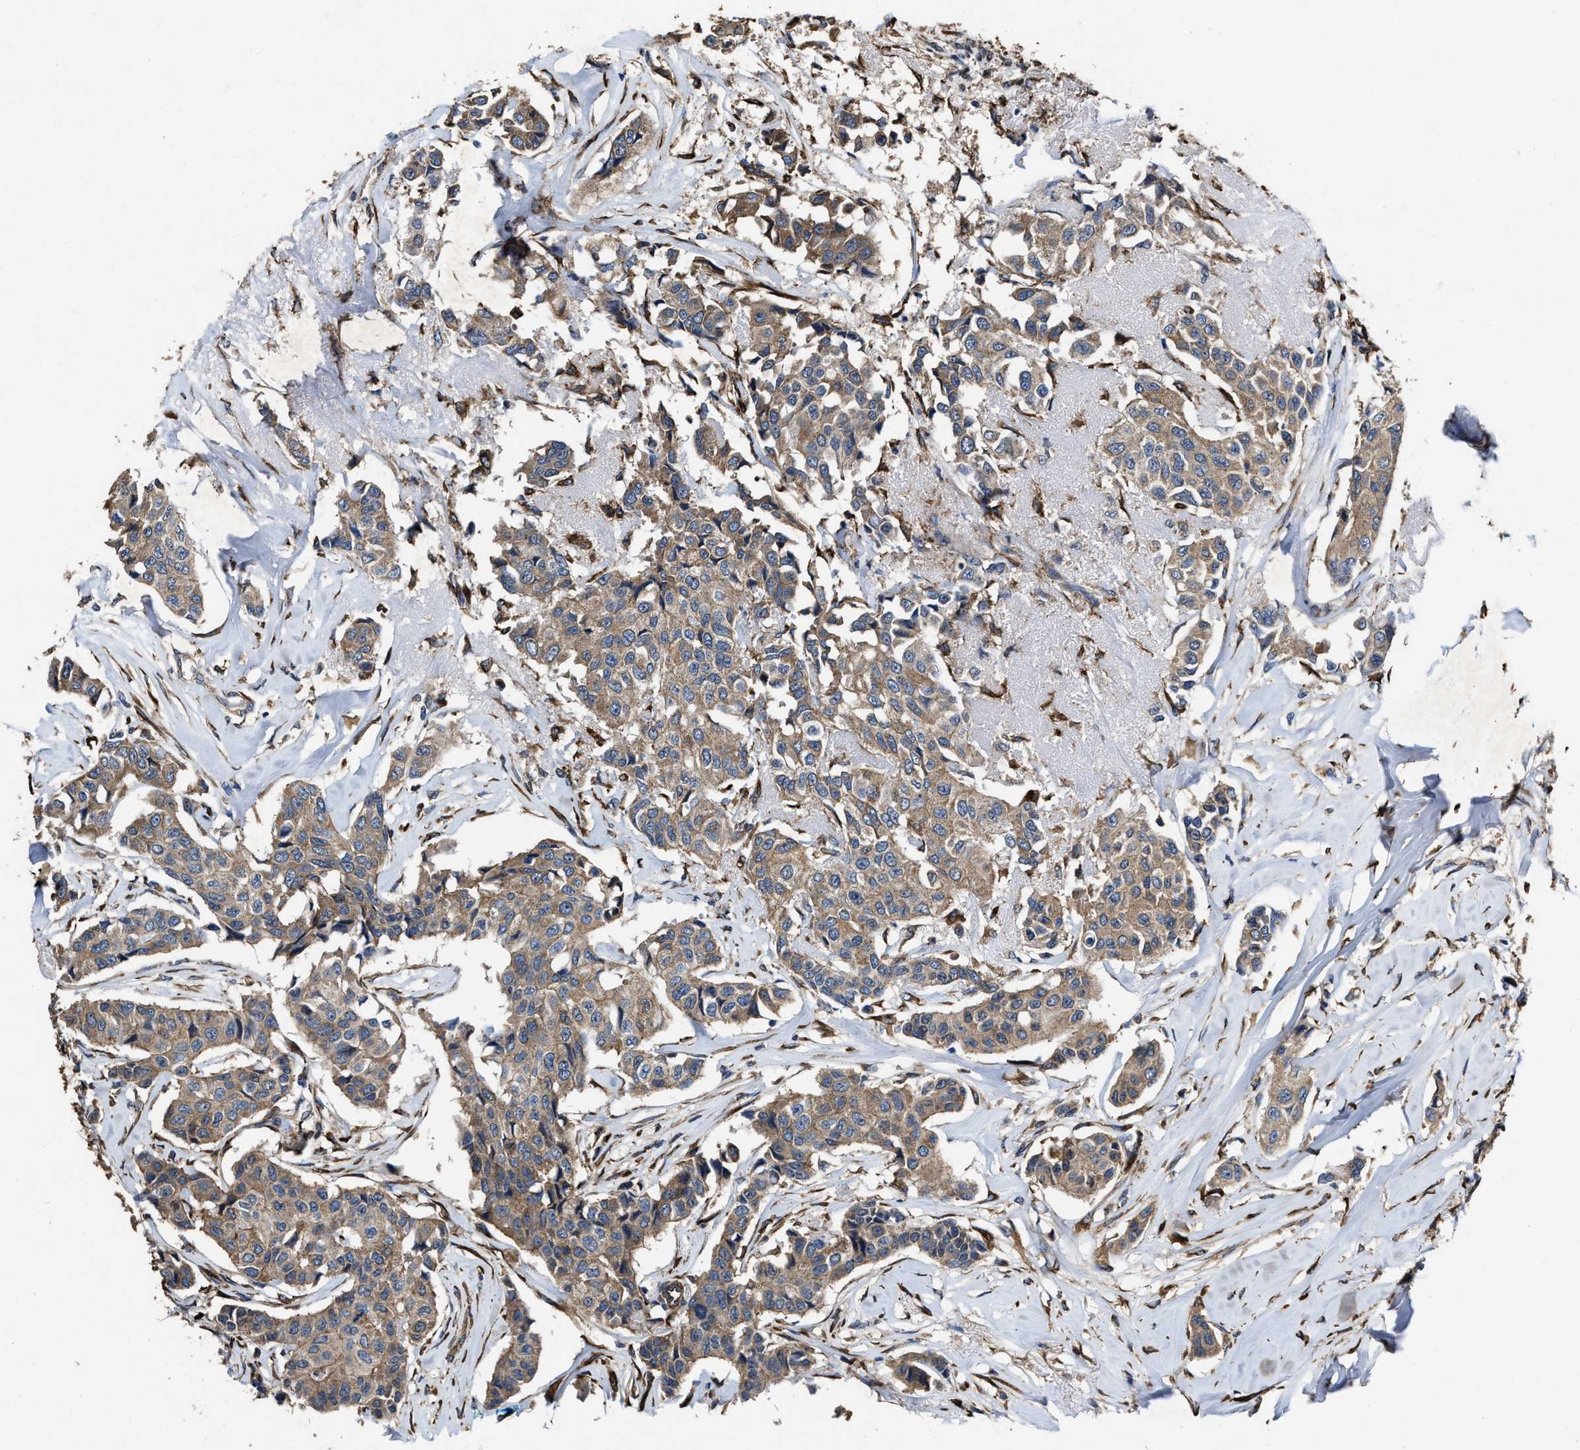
{"staining": {"intensity": "moderate", "quantity": ">75%", "location": "cytoplasmic/membranous"}, "tissue": "breast cancer", "cell_type": "Tumor cells", "image_type": "cancer", "snomed": [{"axis": "morphology", "description": "Duct carcinoma"}, {"axis": "topography", "description": "Breast"}], "caption": "This photomicrograph demonstrates breast cancer (invasive ductal carcinoma) stained with immunohistochemistry to label a protein in brown. The cytoplasmic/membranous of tumor cells show moderate positivity for the protein. Nuclei are counter-stained blue.", "gene": "IDNK", "patient": {"sex": "female", "age": 80}}